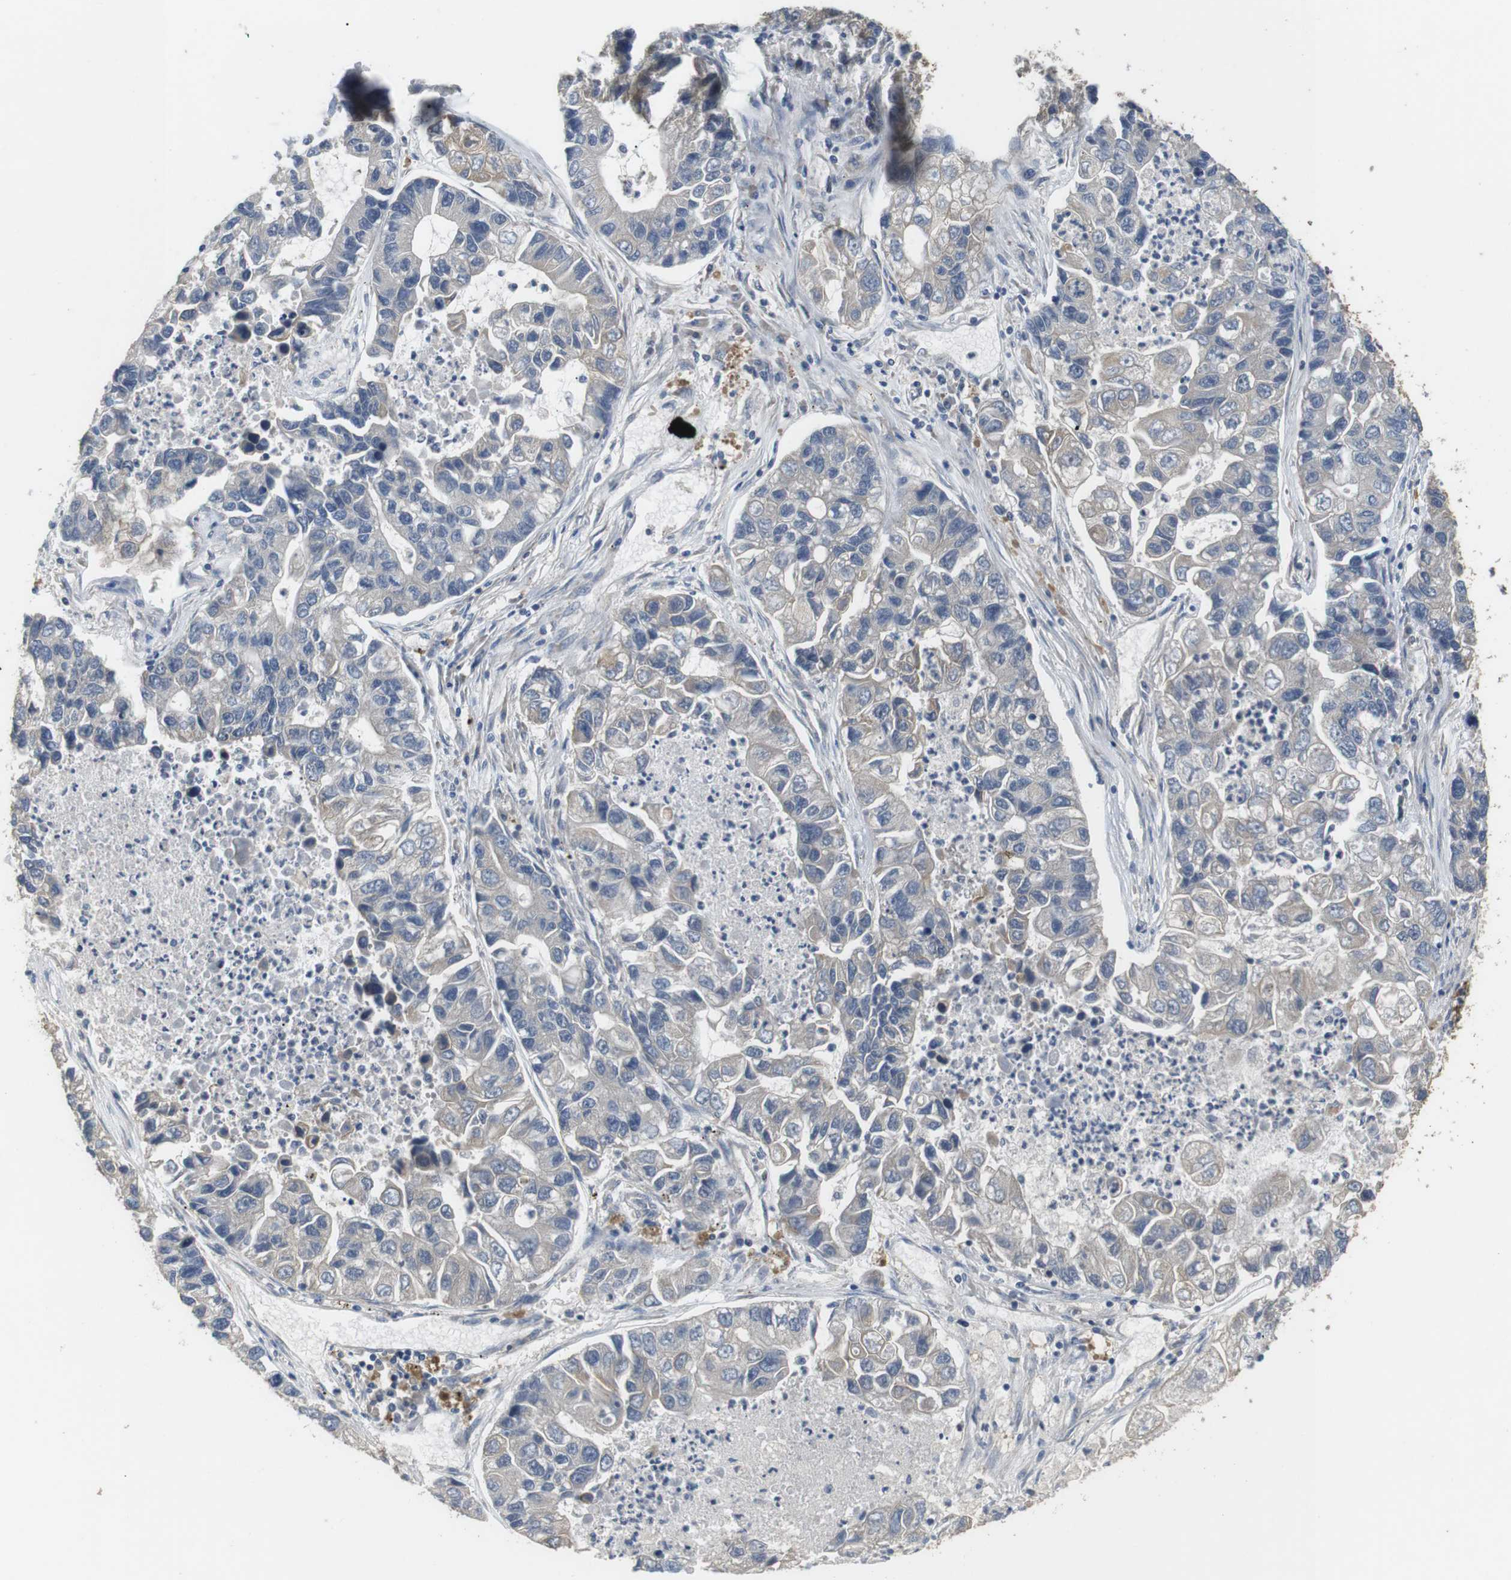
{"staining": {"intensity": "negative", "quantity": "none", "location": "none"}, "tissue": "lung cancer", "cell_type": "Tumor cells", "image_type": "cancer", "snomed": [{"axis": "morphology", "description": "Adenocarcinoma, NOS"}, {"axis": "topography", "description": "Lung"}], "caption": "An immunohistochemistry (IHC) photomicrograph of lung cancer (adenocarcinoma) is shown. There is no staining in tumor cells of lung cancer (adenocarcinoma).", "gene": "ADGRL3", "patient": {"sex": "female", "age": 51}}